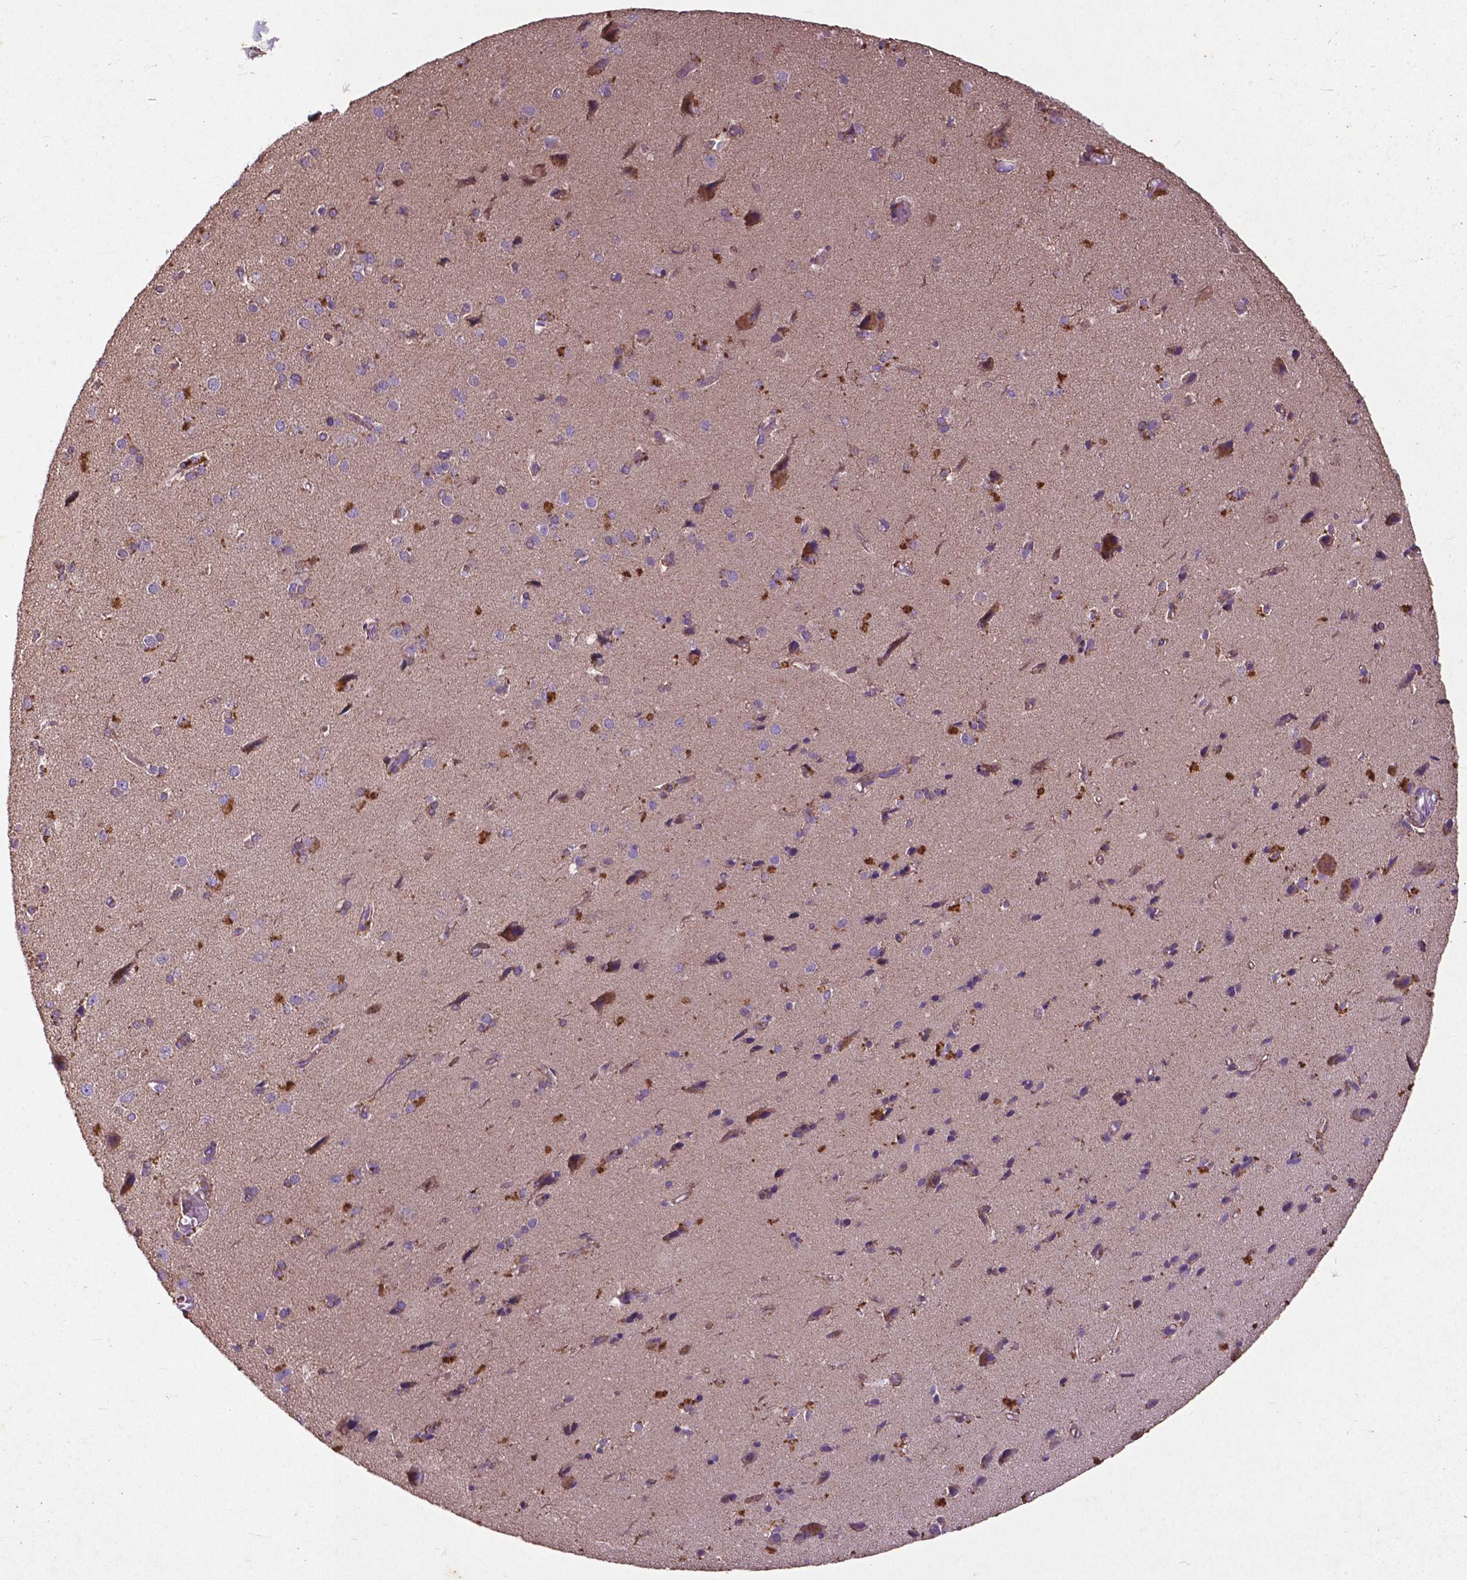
{"staining": {"intensity": "moderate", "quantity": "25%-75%", "location": "cytoplasmic/membranous"}, "tissue": "cerebral cortex", "cell_type": "Endothelial cells", "image_type": "normal", "snomed": [{"axis": "morphology", "description": "Normal tissue, NOS"}, {"axis": "morphology", "description": "Glioma, malignant, High grade"}, {"axis": "topography", "description": "Cerebral cortex"}], "caption": "Moderate cytoplasmic/membranous positivity for a protein is seen in approximately 25%-75% of endothelial cells of unremarkable cerebral cortex using immunohistochemistry.", "gene": "THEGL", "patient": {"sex": "male", "age": 71}}